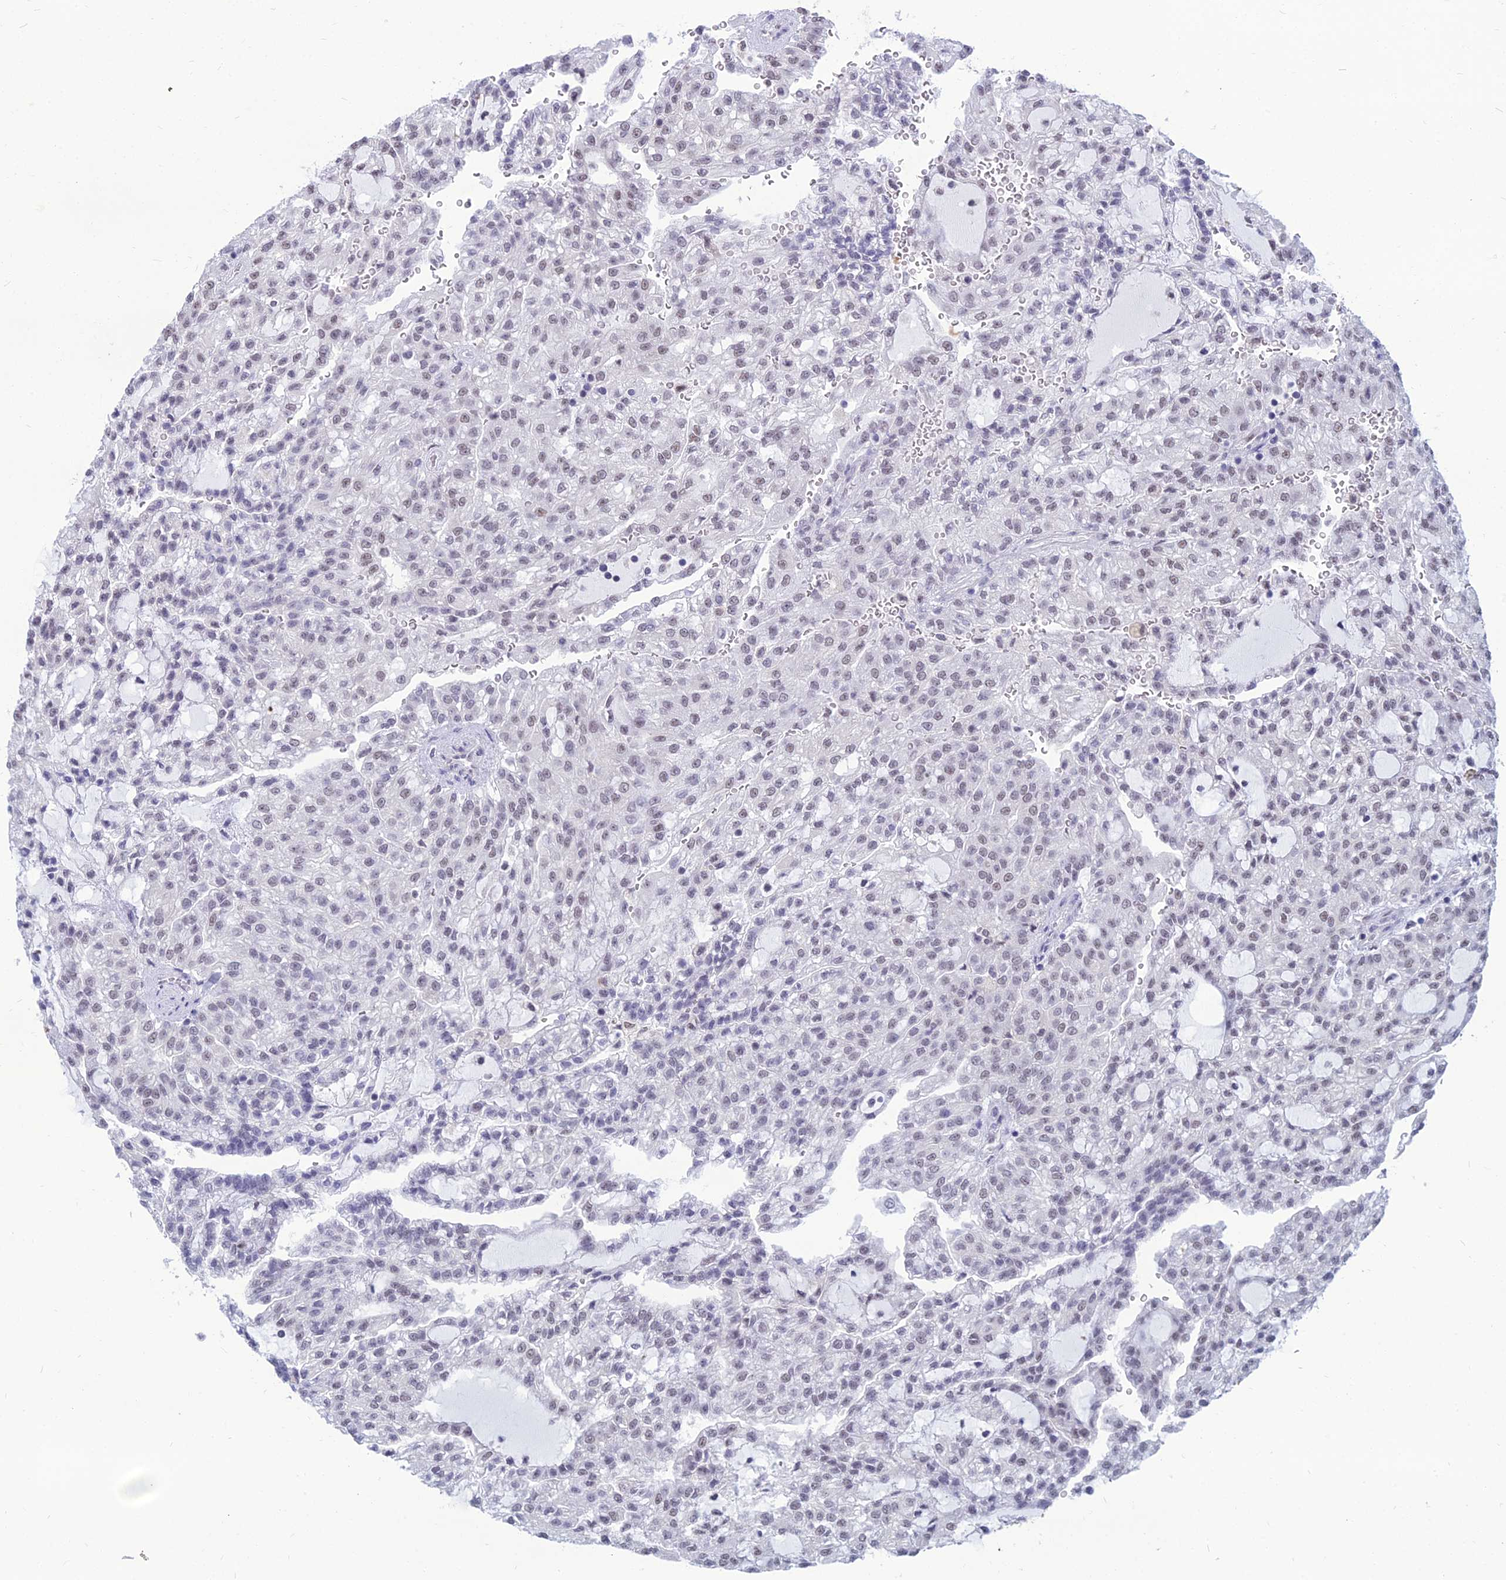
{"staining": {"intensity": "weak", "quantity": "<25%", "location": "nuclear"}, "tissue": "renal cancer", "cell_type": "Tumor cells", "image_type": "cancer", "snomed": [{"axis": "morphology", "description": "Adenocarcinoma, NOS"}, {"axis": "topography", "description": "Kidney"}], "caption": "The photomicrograph displays no significant positivity in tumor cells of renal cancer.", "gene": "SRSF7", "patient": {"sex": "male", "age": 63}}